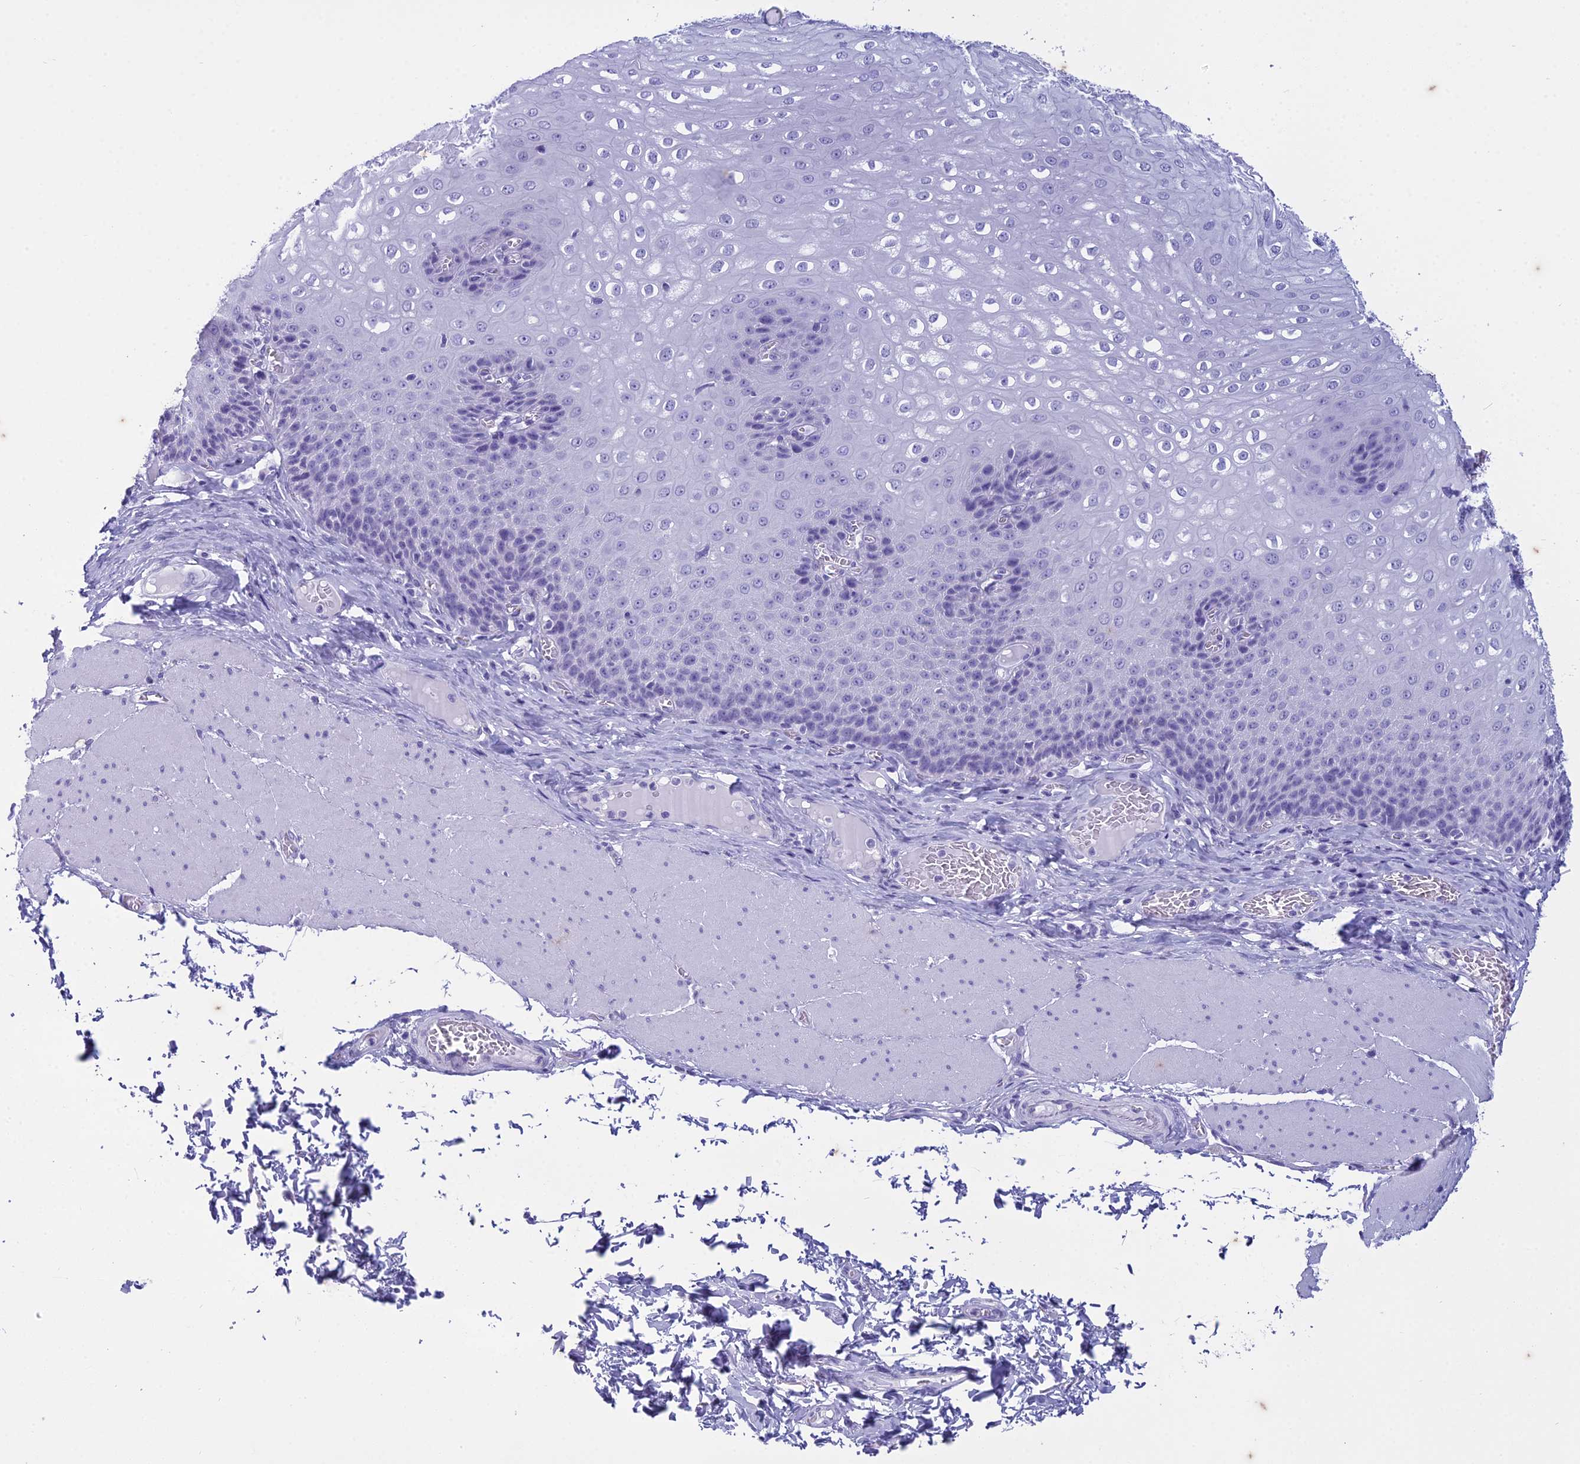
{"staining": {"intensity": "negative", "quantity": "none", "location": "none"}, "tissue": "esophagus", "cell_type": "Squamous epithelial cells", "image_type": "normal", "snomed": [{"axis": "morphology", "description": "Normal tissue, NOS"}, {"axis": "topography", "description": "Esophagus"}], "caption": "DAB immunohistochemical staining of benign esophagus exhibits no significant expression in squamous epithelial cells. (DAB immunohistochemistry with hematoxylin counter stain).", "gene": "HMGB4", "patient": {"sex": "male", "age": 60}}